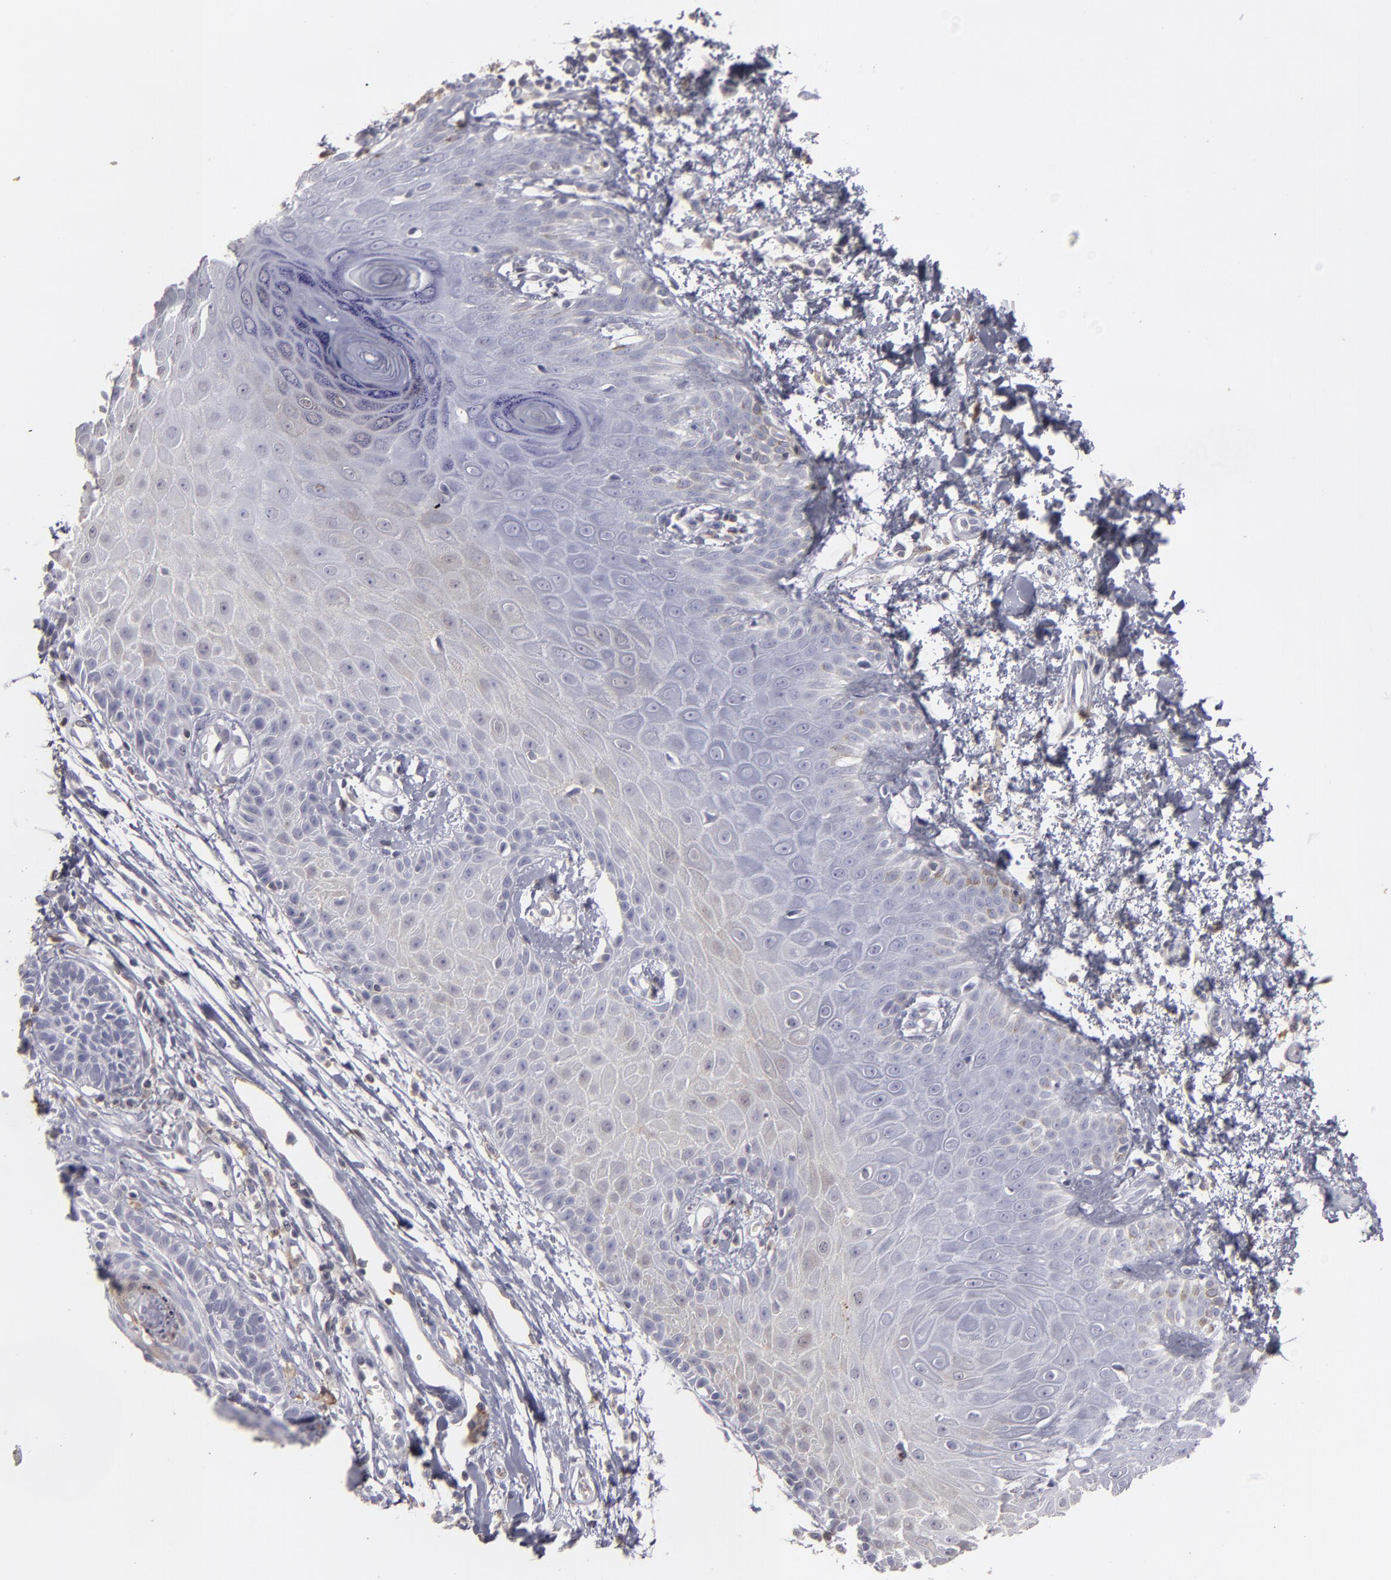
{"staining": {"intensity": "moderate", "quantity": "<25%", "location": "cytoplasmic/membranous"}, "tissue": "skin cancer", "cell_type": "Tumor cells", "image_type": "cancer", "snomed": [{"axis": "morphology", "description": "Basal cell carcinoma"}, {"axis": "topography", "description": "Skin"}], "caption": "Immunohistochemical staining of human skin basal cell carcinoma demonstrates moderate cytoplasmic/membranous protein staining in about <25% of tumor cells. The protein of interest is shown in brown color, while the nuclei are stained blue.", "gene": "SEMA3G", "patient": {"sex": "male", "age": 67}}